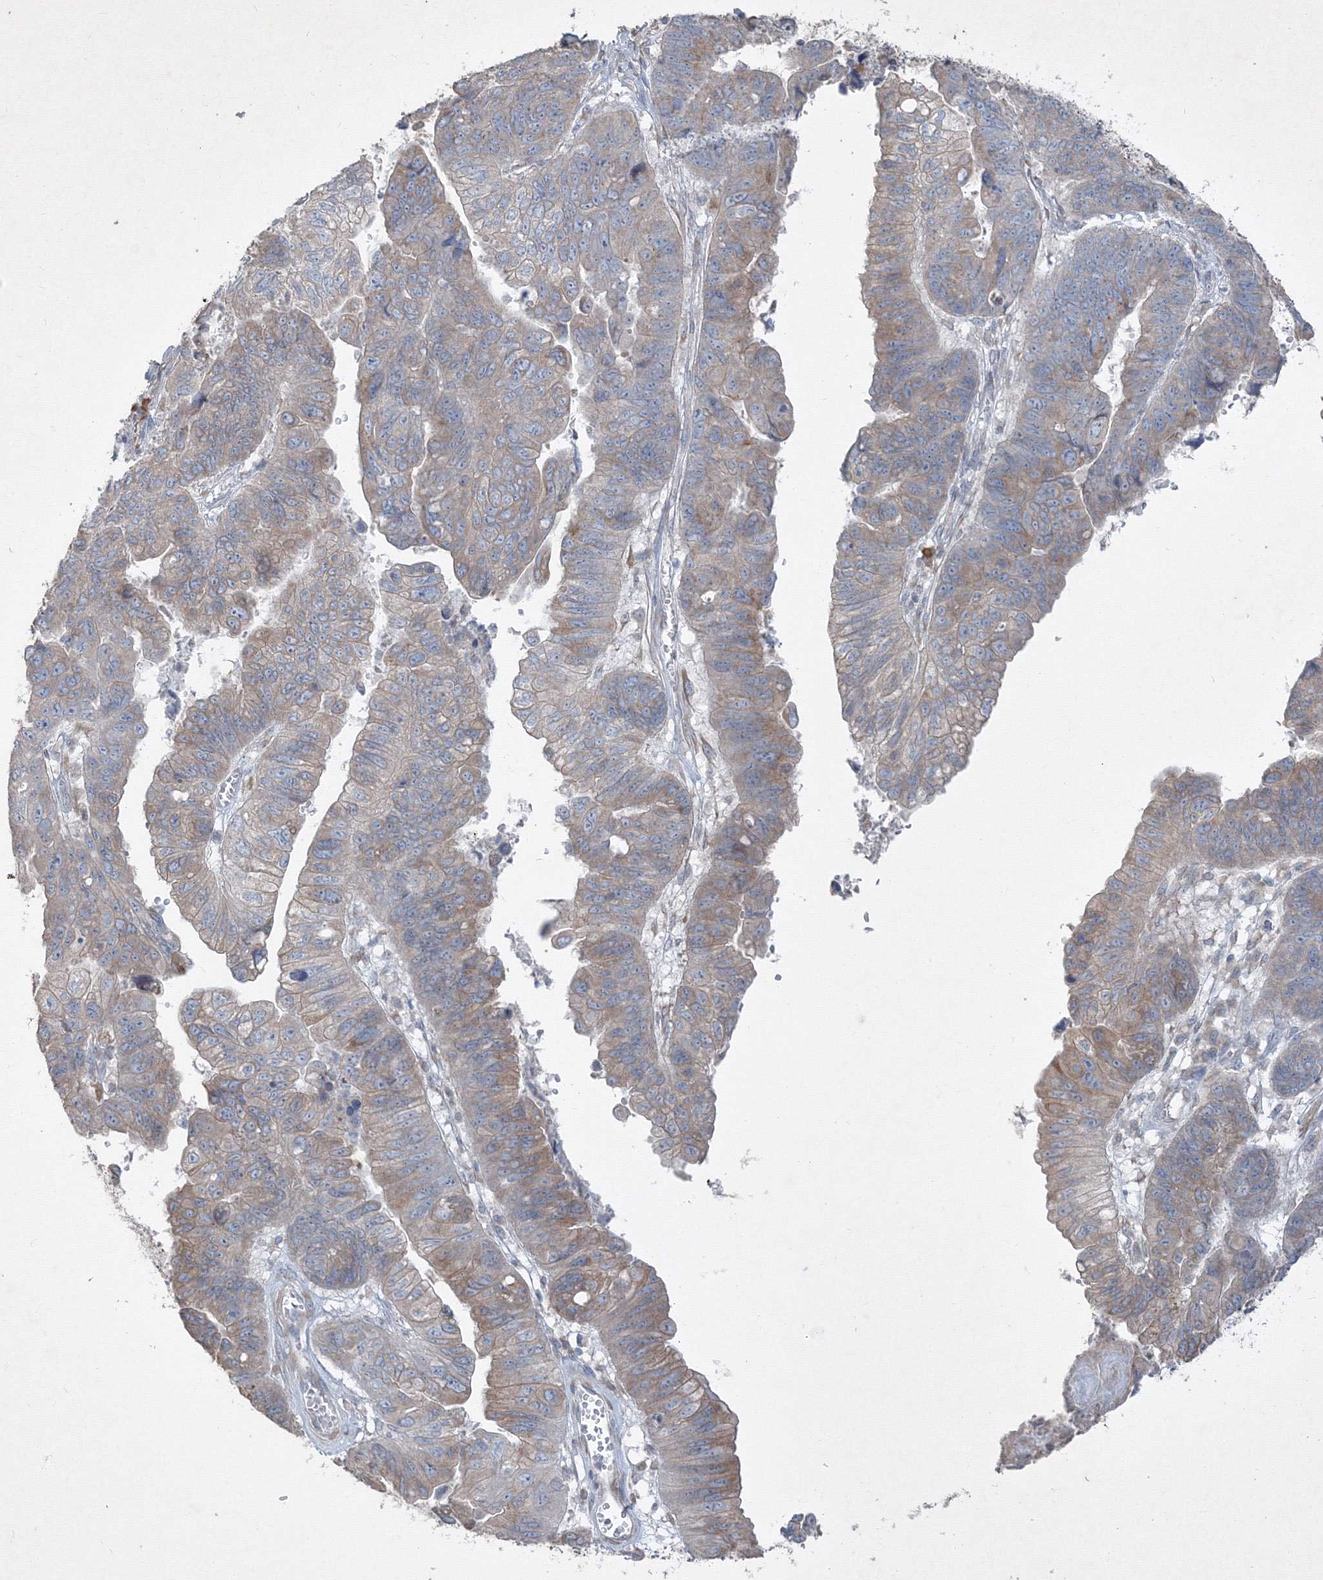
{"staining": {"intensity": "weak", "quantity": "25%-75%", "location": "cytoplasmic/membranous"}, "tissue": "stomach cancer", "cell_type": "Tumor cells", "image_type": "cancer", "snomed": [{"axis": "morphology", "description": "Adenocarcinoma, NOS"}, {"axis": "topography", "description": "Stomach"}], "caption": "A photomicrograph of stomach cancer stained for a protein demonstrates weak cytoplasmic/membranous brown staining in tumor cells. (DAB IHC with brightfield microscopy, high magnification).", "gene": "IFNAR1", "patient": {"sex": "male", "age": 59}}